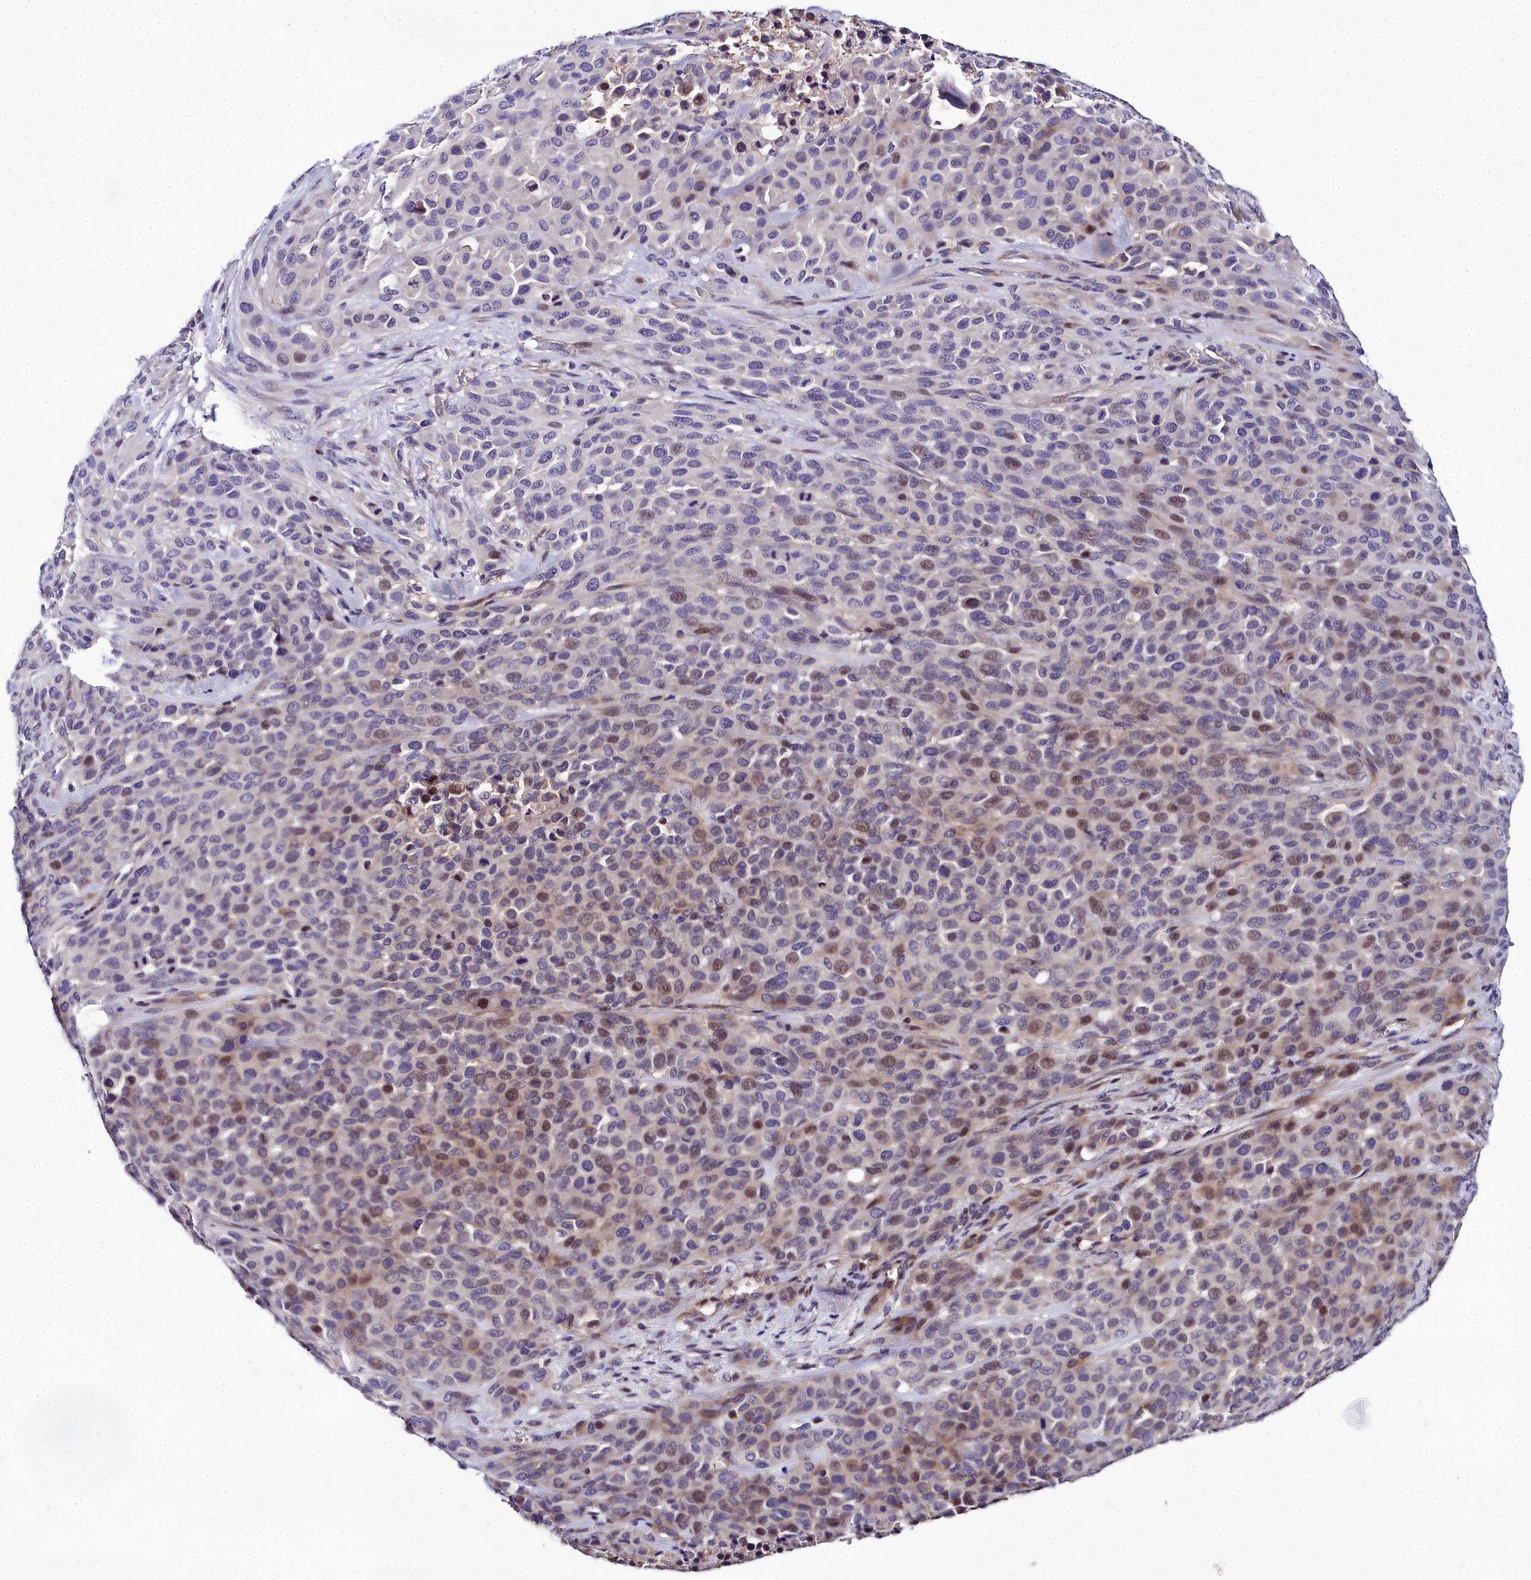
{"staining": {"intensity": "moderate", "quantity": "<25%", "location": "cytoplasmic/membranous,nuclear"}, "tissue": "melanoma", "cell_type": "Tumor cells", "image_type": "cancer", "snomed": [{"axis": "morphology", "description": "Malignant melanoma, Metastatic site"}, {"axis": "topography", "description": "Skin"}], "caption": "Melanoma was stained to show a protein in brown. There is low levels of moderate cytoplasmic/membranous and nuclear staining in approximately <25% of tumor cells. (brown staining indicates protein expression, while blue staining denotes nuclei).", "gene": "NT5M", "patient": {"sex": "female", "age": 81}}